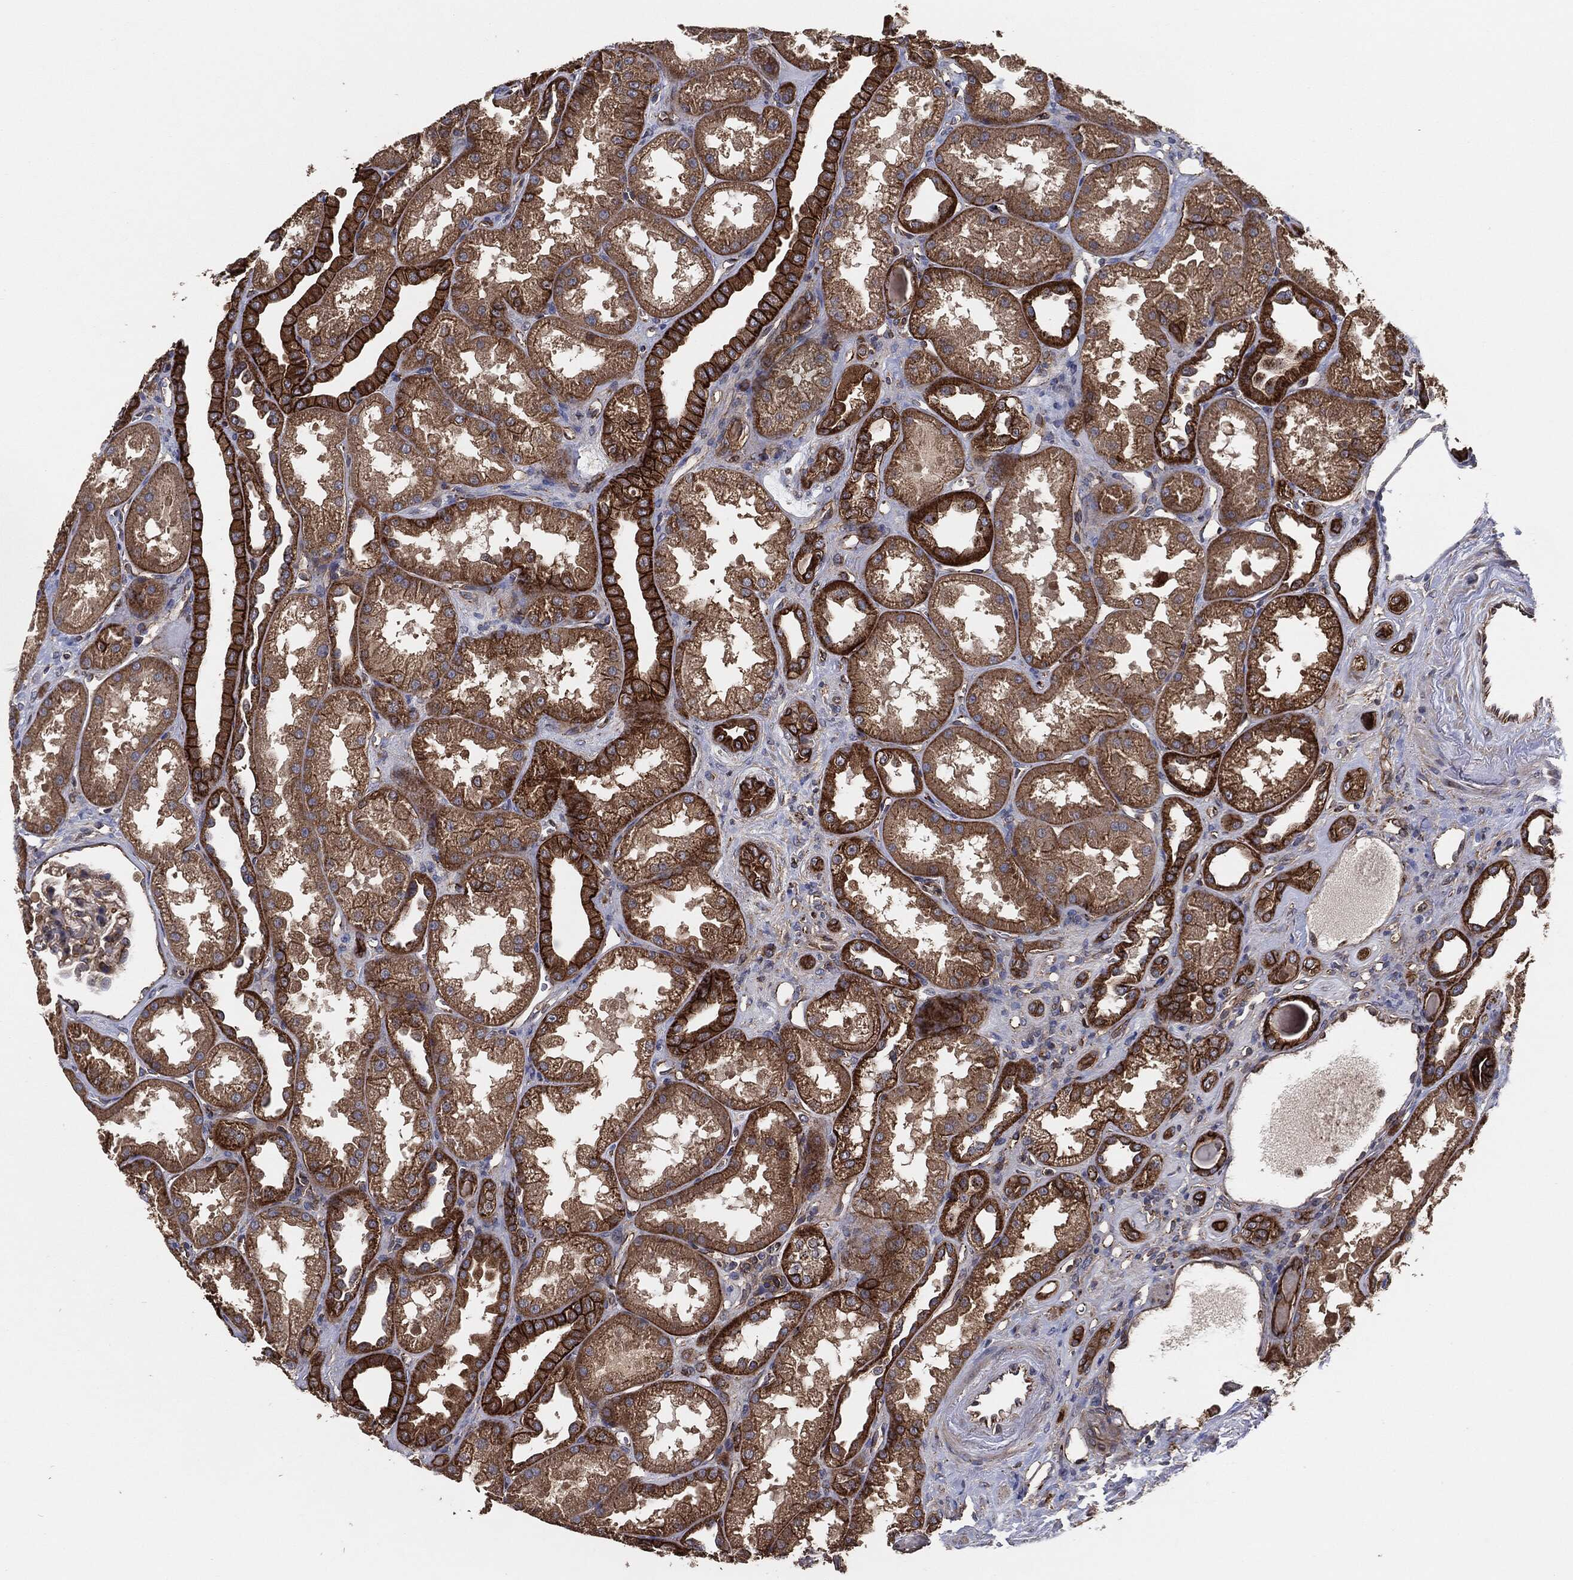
{"staining": {"intensity": "moderate", "quantity": "<25%", "location": "cytoplasmic/membranous"}, "tissue": "kidney", "cell_type": "Cells in glomeruli", "image_type": "normal", "snomed": [{"axis": "morphology", "description": "Normal tissue, NOS"}, {"axis": "topography", "description": "Kidney"}], "caption": "The histopathology image reveals a brown stain indicating the presence of a protein in the cytoplasmic/membranous of cells in glomeruli in kidney. The staining was performed using DAB (3,3'-diaminobenzidine), with brown indicating positive protein expression. Nuclei are stained blue with hematoxylin.", "gene": "CTNNA1", "patient": {"sex": "male", "age": 61}}